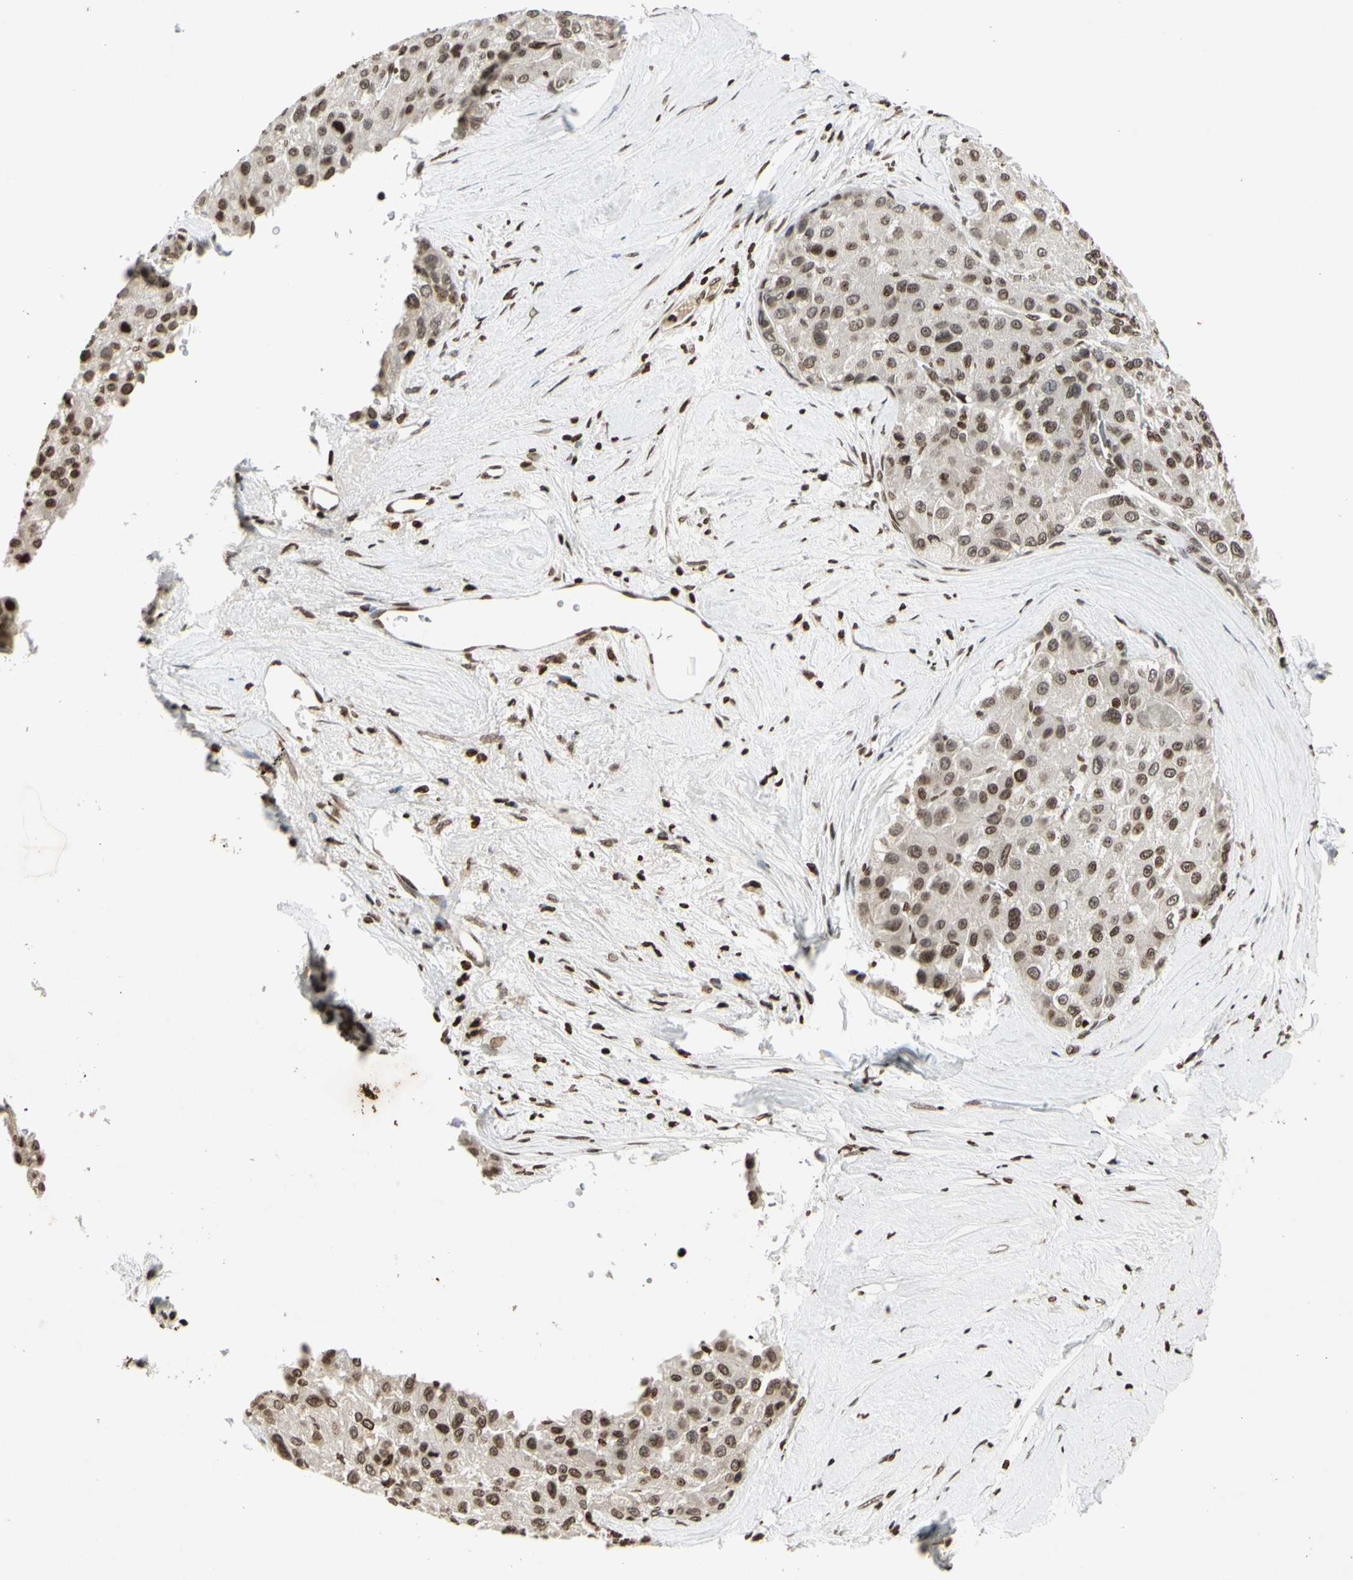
{"staining": {"intensity": "moderate", "quantity": ">75%", "location": "nuclear"}, "tissue": "liver cancer", "cell_type": "Tumor cells", "image_type": "cancer", "snomed": [{"axis": "morphology", "description": "Carcinoma, Hepatocellular, NOS"}, {"axis": "topography", "description": "Liver"}], "caption": "A brown stain labels moderate nuclear positivity of a protein in human liver hepatocellular carcinoma tumor cells. (Brightfield microscopy of DAB IHC at high magnification).", "gene": "RORA", "patient": {"sex": "male", "age": 80}}